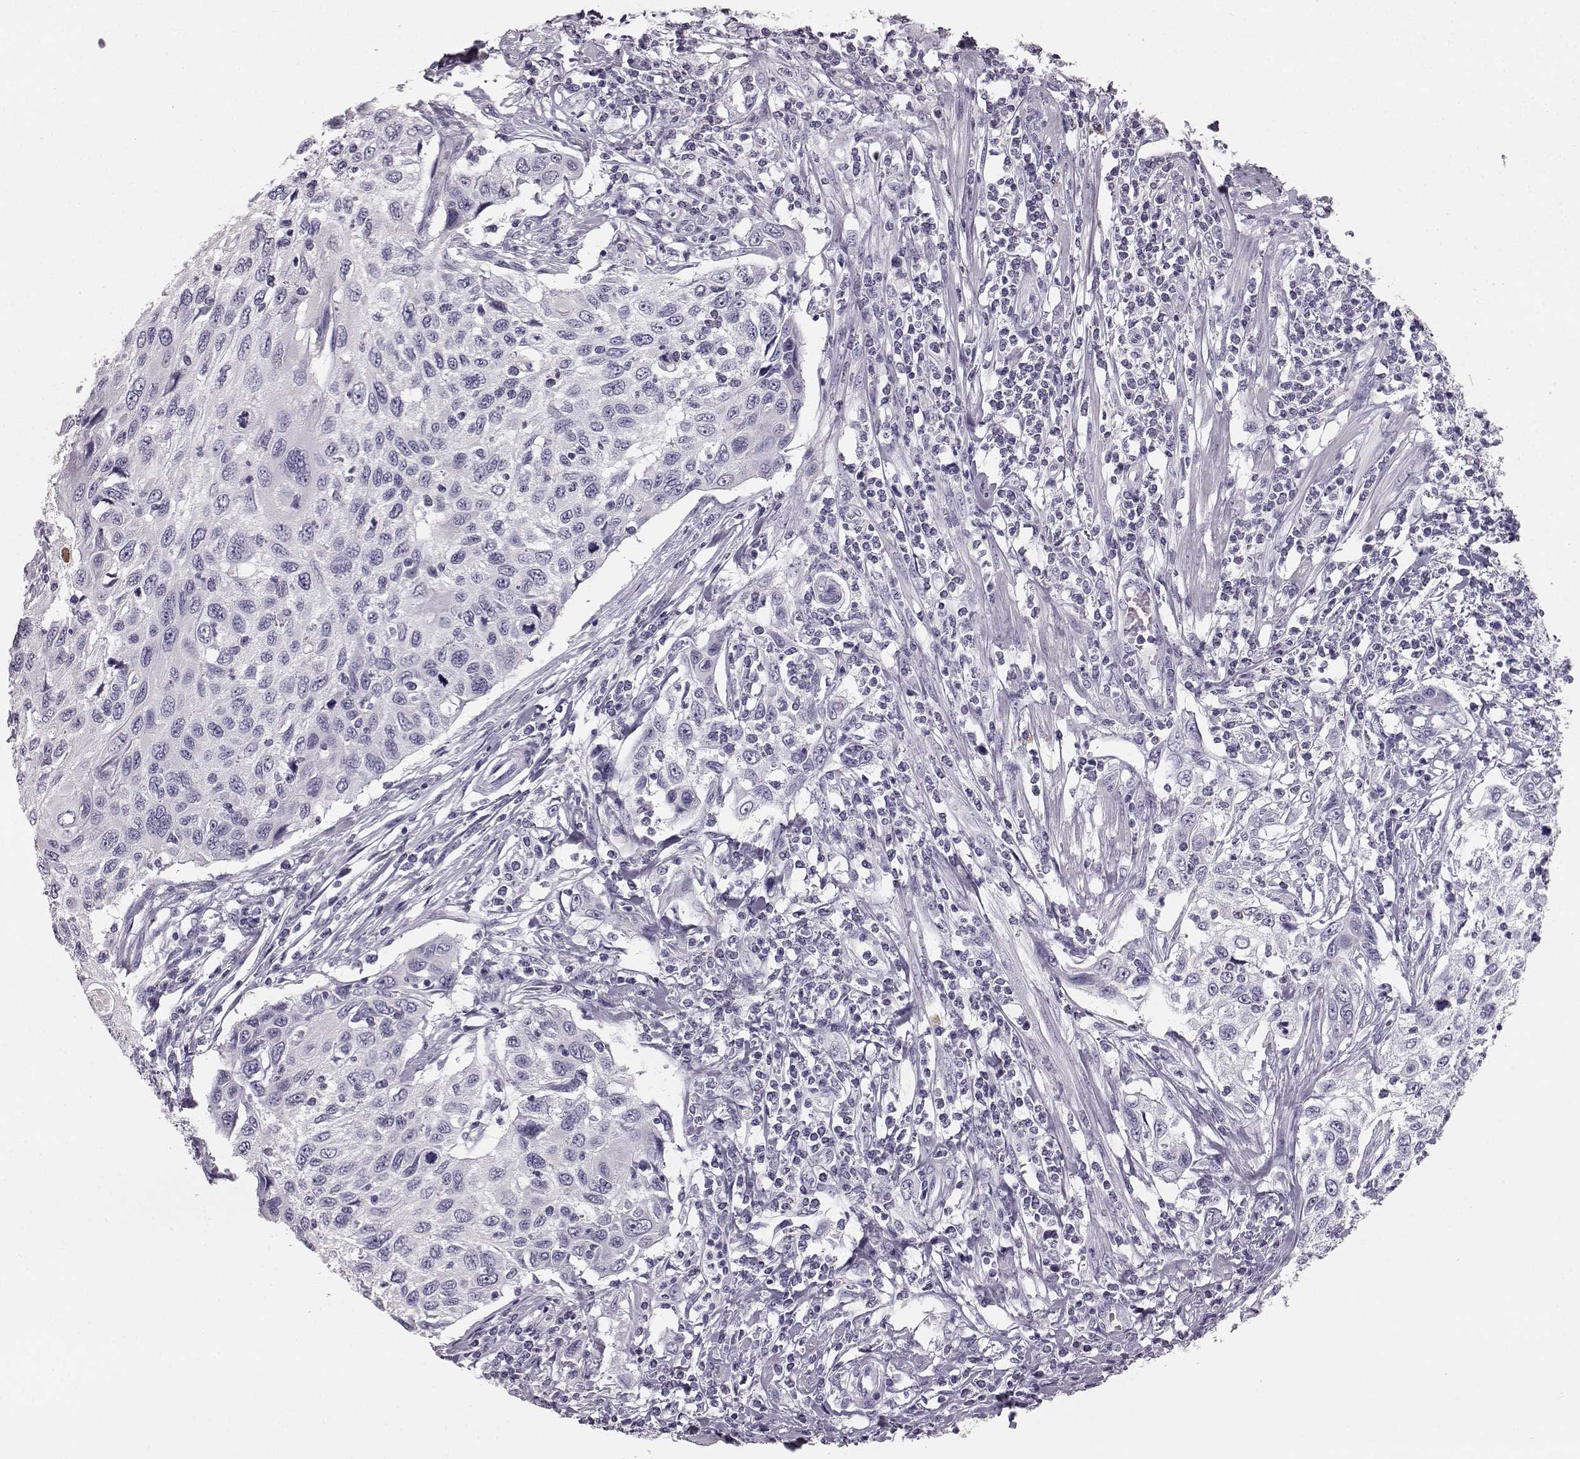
{"staining": {"intensity": "negative", "quantity": "none", "location": "none"}, "tissue": "cervical cancer", "cell_type": "Tumor cells", "image_type": "cancer", "snomed": [{"axis": "morphology", "description": "Squamous cell carcinoma, NOS"}, {"axis": "topography", "description": "Cervix"}], "caption": "DAB (3,3'-diaminobenzidine) immunohistochemical staining of human squamous cell carcinoma (cervical) reveals no significant staining in tumor cells.", "gene": "NPTXR", "patient": {"sex": "female", "age": 70}}